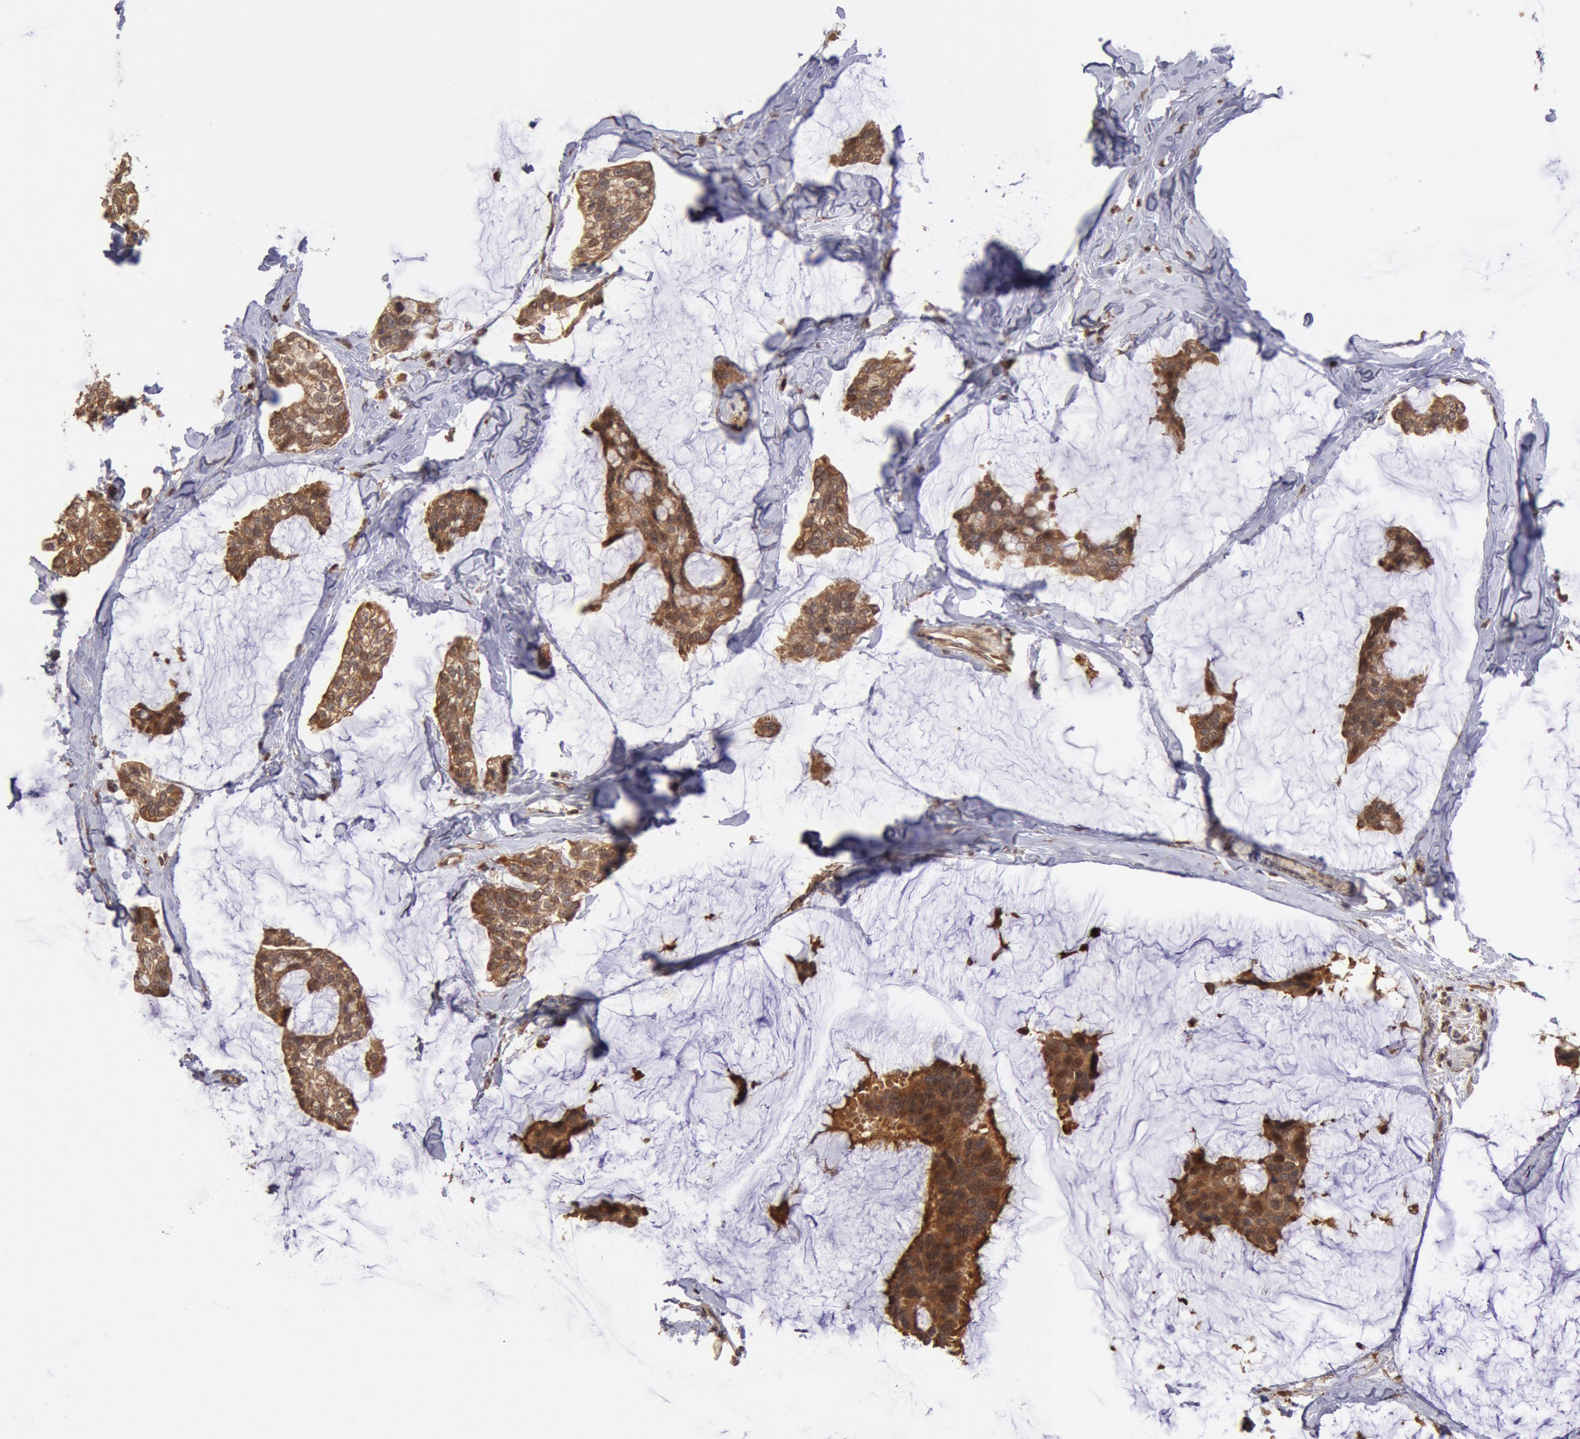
{"staining": {"intensity": "strong", "quantity": ">75%", "location": "cytoplasmic/membranous,nuclear"}, "tissue": "breast cancer", "cell_type": "Tumor cells", "image_type": "cancer", "snomed": [{"axis": "morphology", "description": "Duct carcinoma"}, {"axis": "topography", "description": "Breast"}], "caption": "Immunohistochemical staining of human breast invasive ductal carcinoma shows high levels of strong cytoplasmic/membranous and nuclear protein positivity in approximately >75% of tumor cells.", "gene": "COMT", "patient": {"sex": "female", "age": 93}}